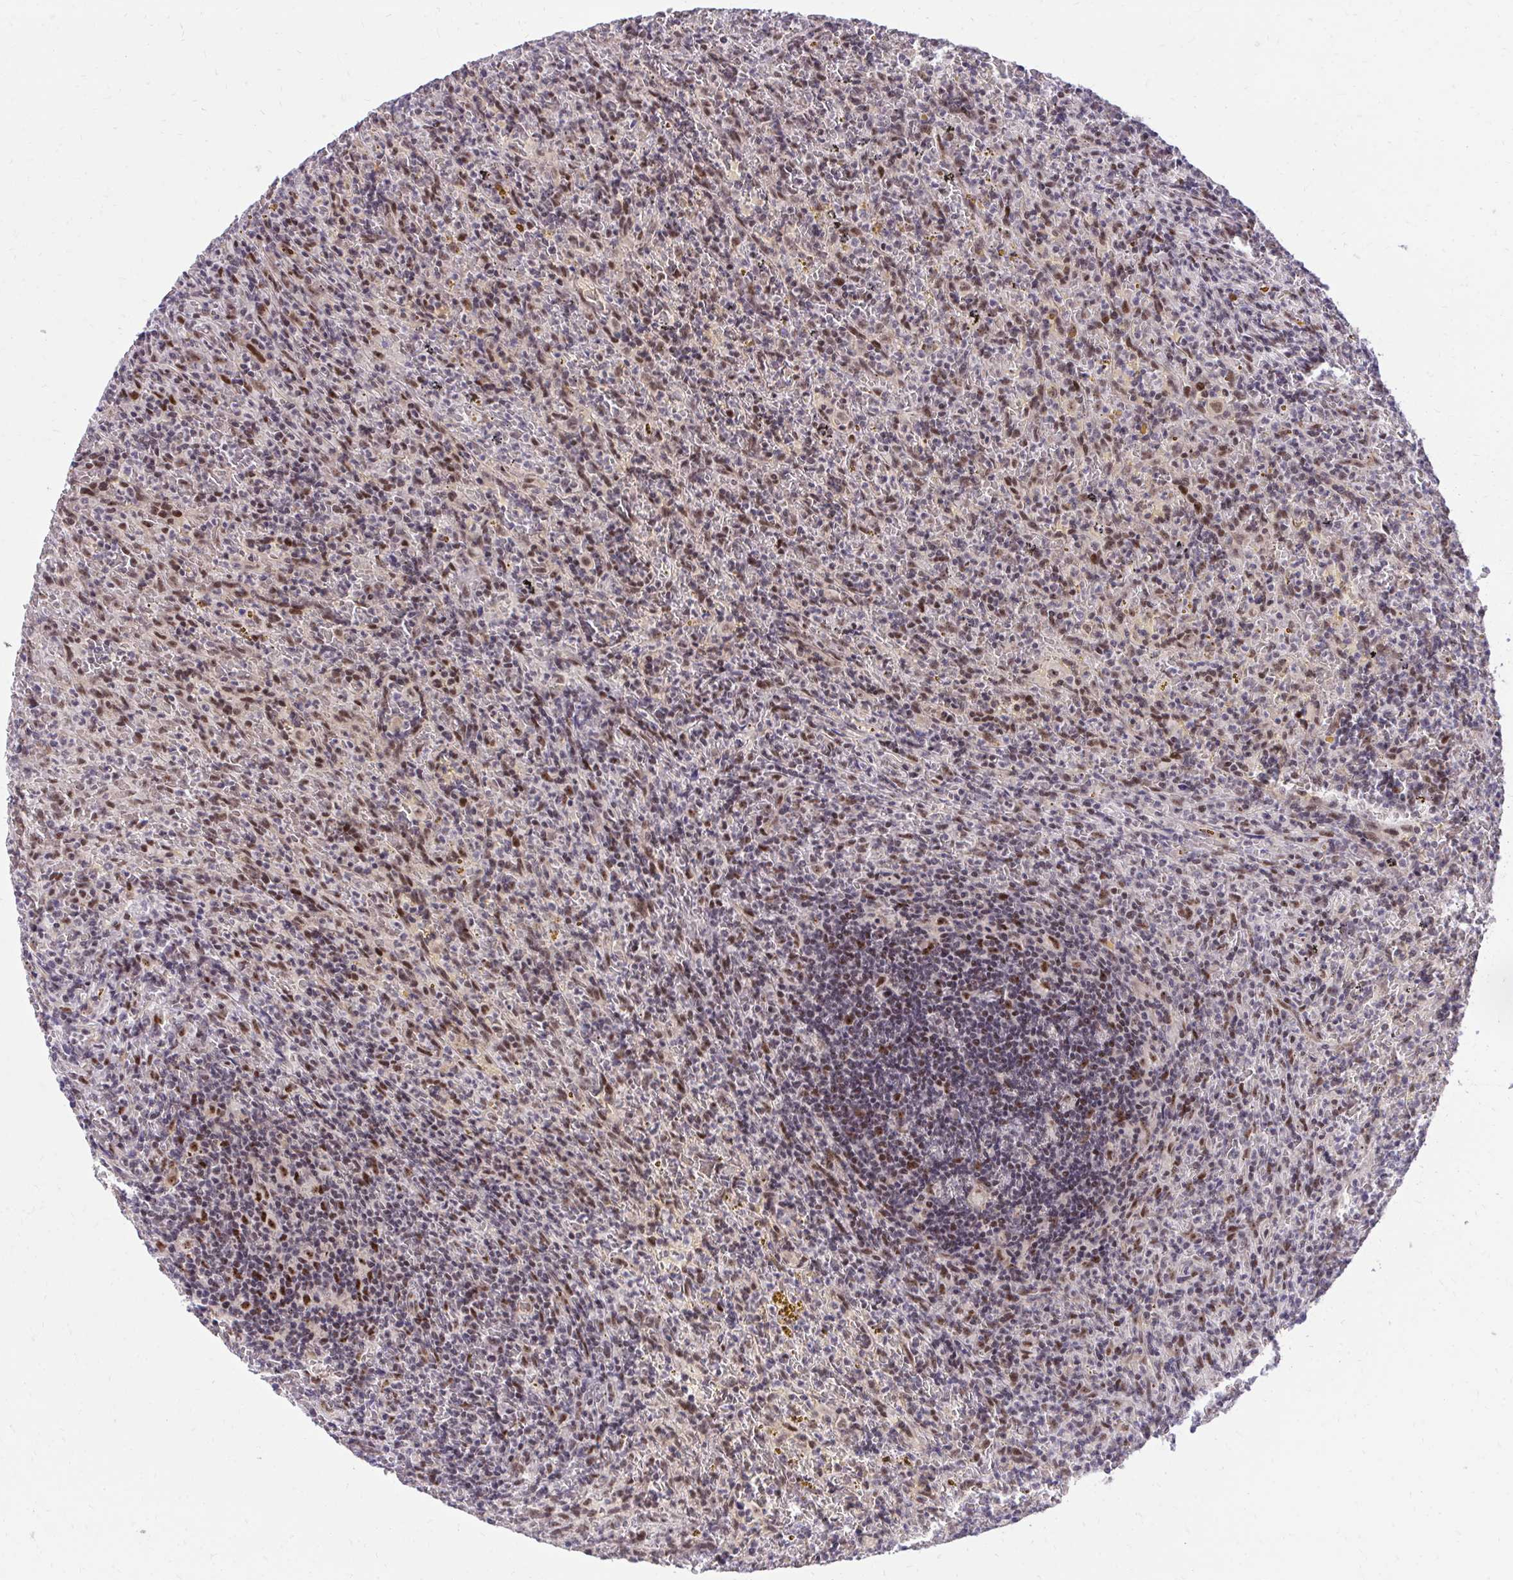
{"staining": {"intensity": "moderate", "quantity": "25%-75%", "location": "nuclear"}, "tissue": "lymphoma", "cell_type": "Tumor cells", "image_type": "cancer", "snomed": [{"axis": "morphology", "description": "Malignant lymphoma, non-Hodgkin's type, Low grade"}, {"axis": "topography", "description": "Spleen"}], "caption": "Immunohistochemistry (DAB) staining of human malignant lymphoma, non-Hodgkin's type (low-grade) reveals moderate nuclear protein positivity in about 25%-75% of tumor cells.", "gene": "HOXA4", "patient": {"sex": "female", "age": 70}}